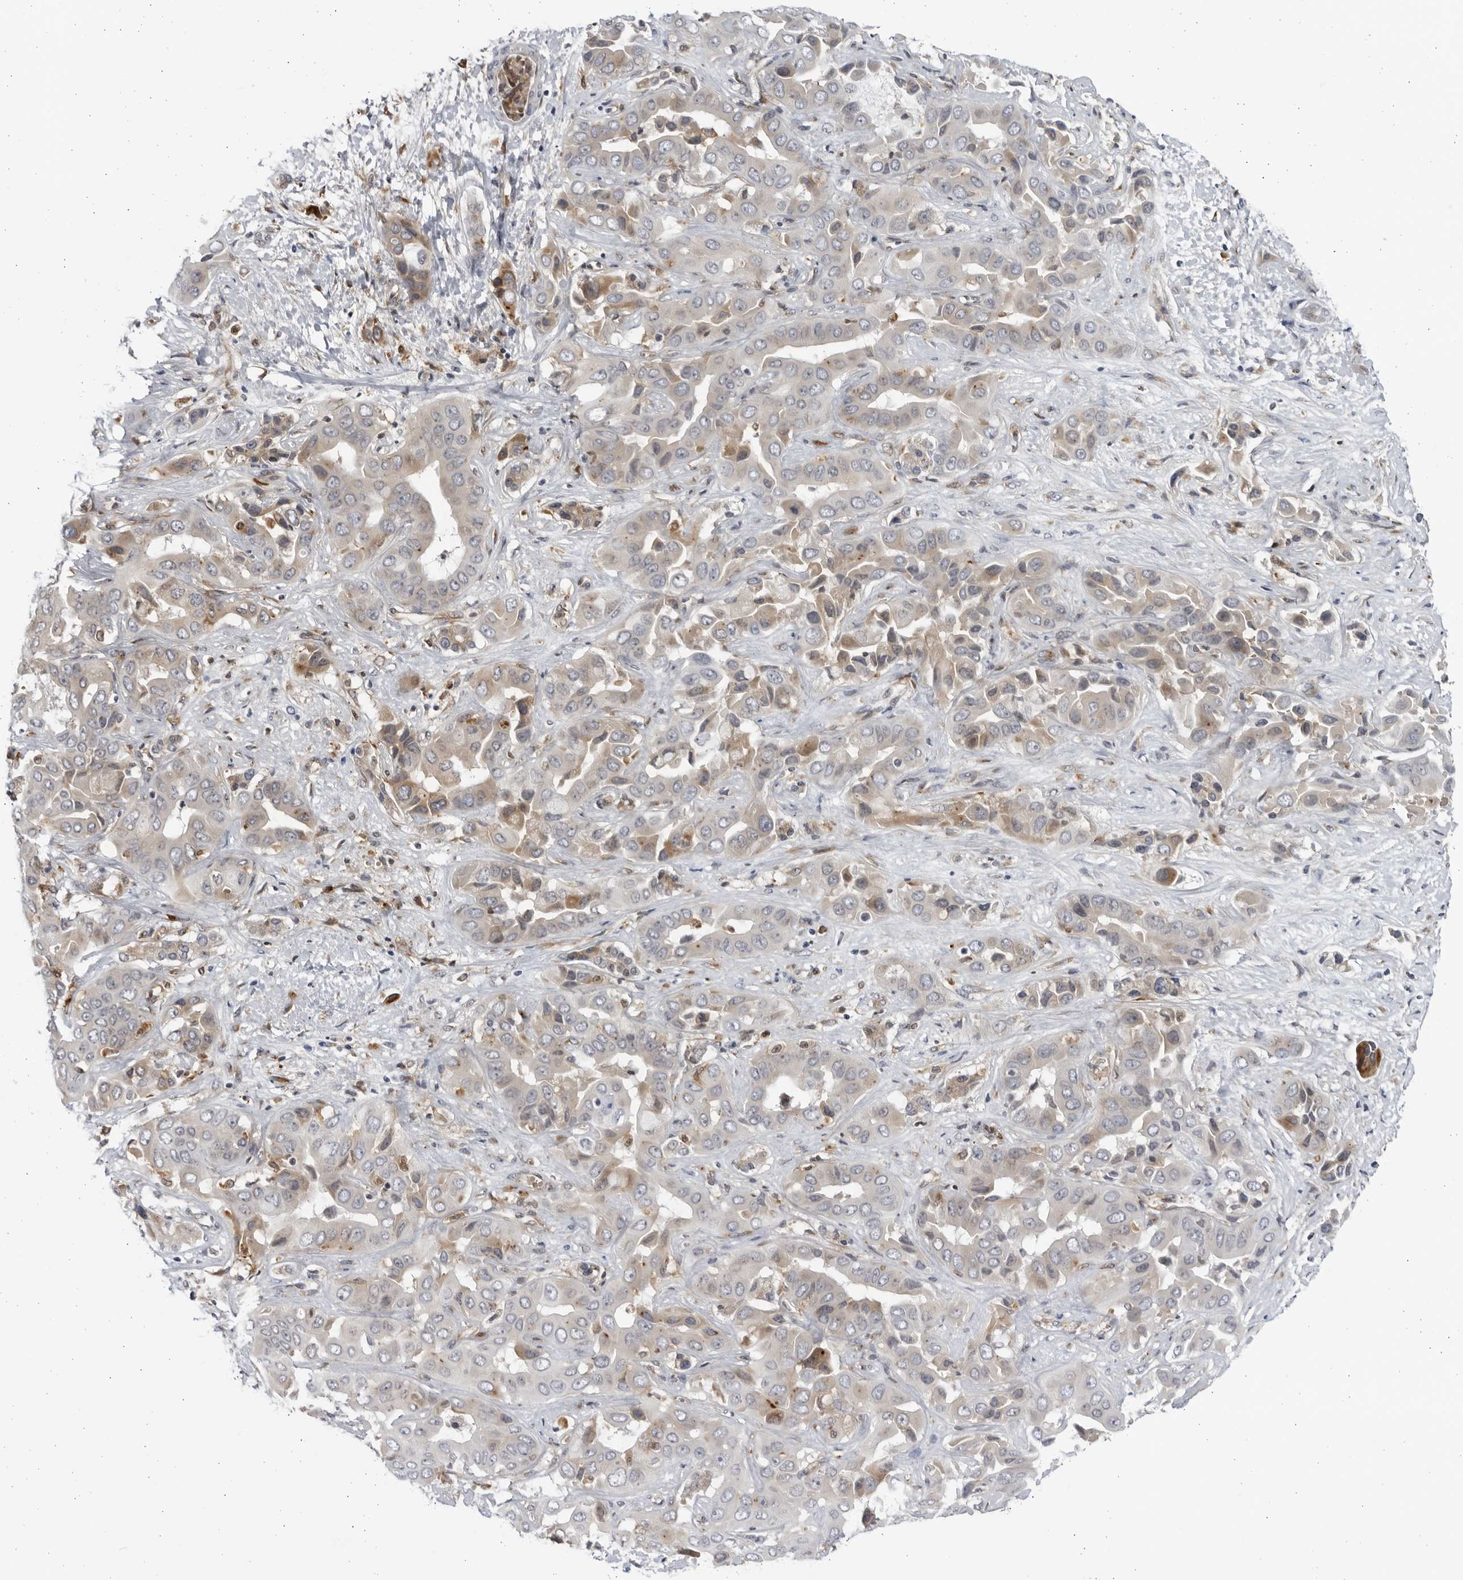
{"staining": {"intensity": "weak", "quantity": "<25%", "location": "cytoplasmic/membranous"}, "tissue": "liver cancer", "cell_type": "Tumor cells", "image_type": "cancer", "snomed": [{"axis": "morphology", "description": "Cholangiocarcinoma"}, {"axis": "topography", "description": "Liver"}], "caption": "Image shows no protein expression in tumor cells of liver cancer (cholangiocarcinoma) tissue.", "gene": "BMP2K", "patient": {"sex": "female", "age": 52}}